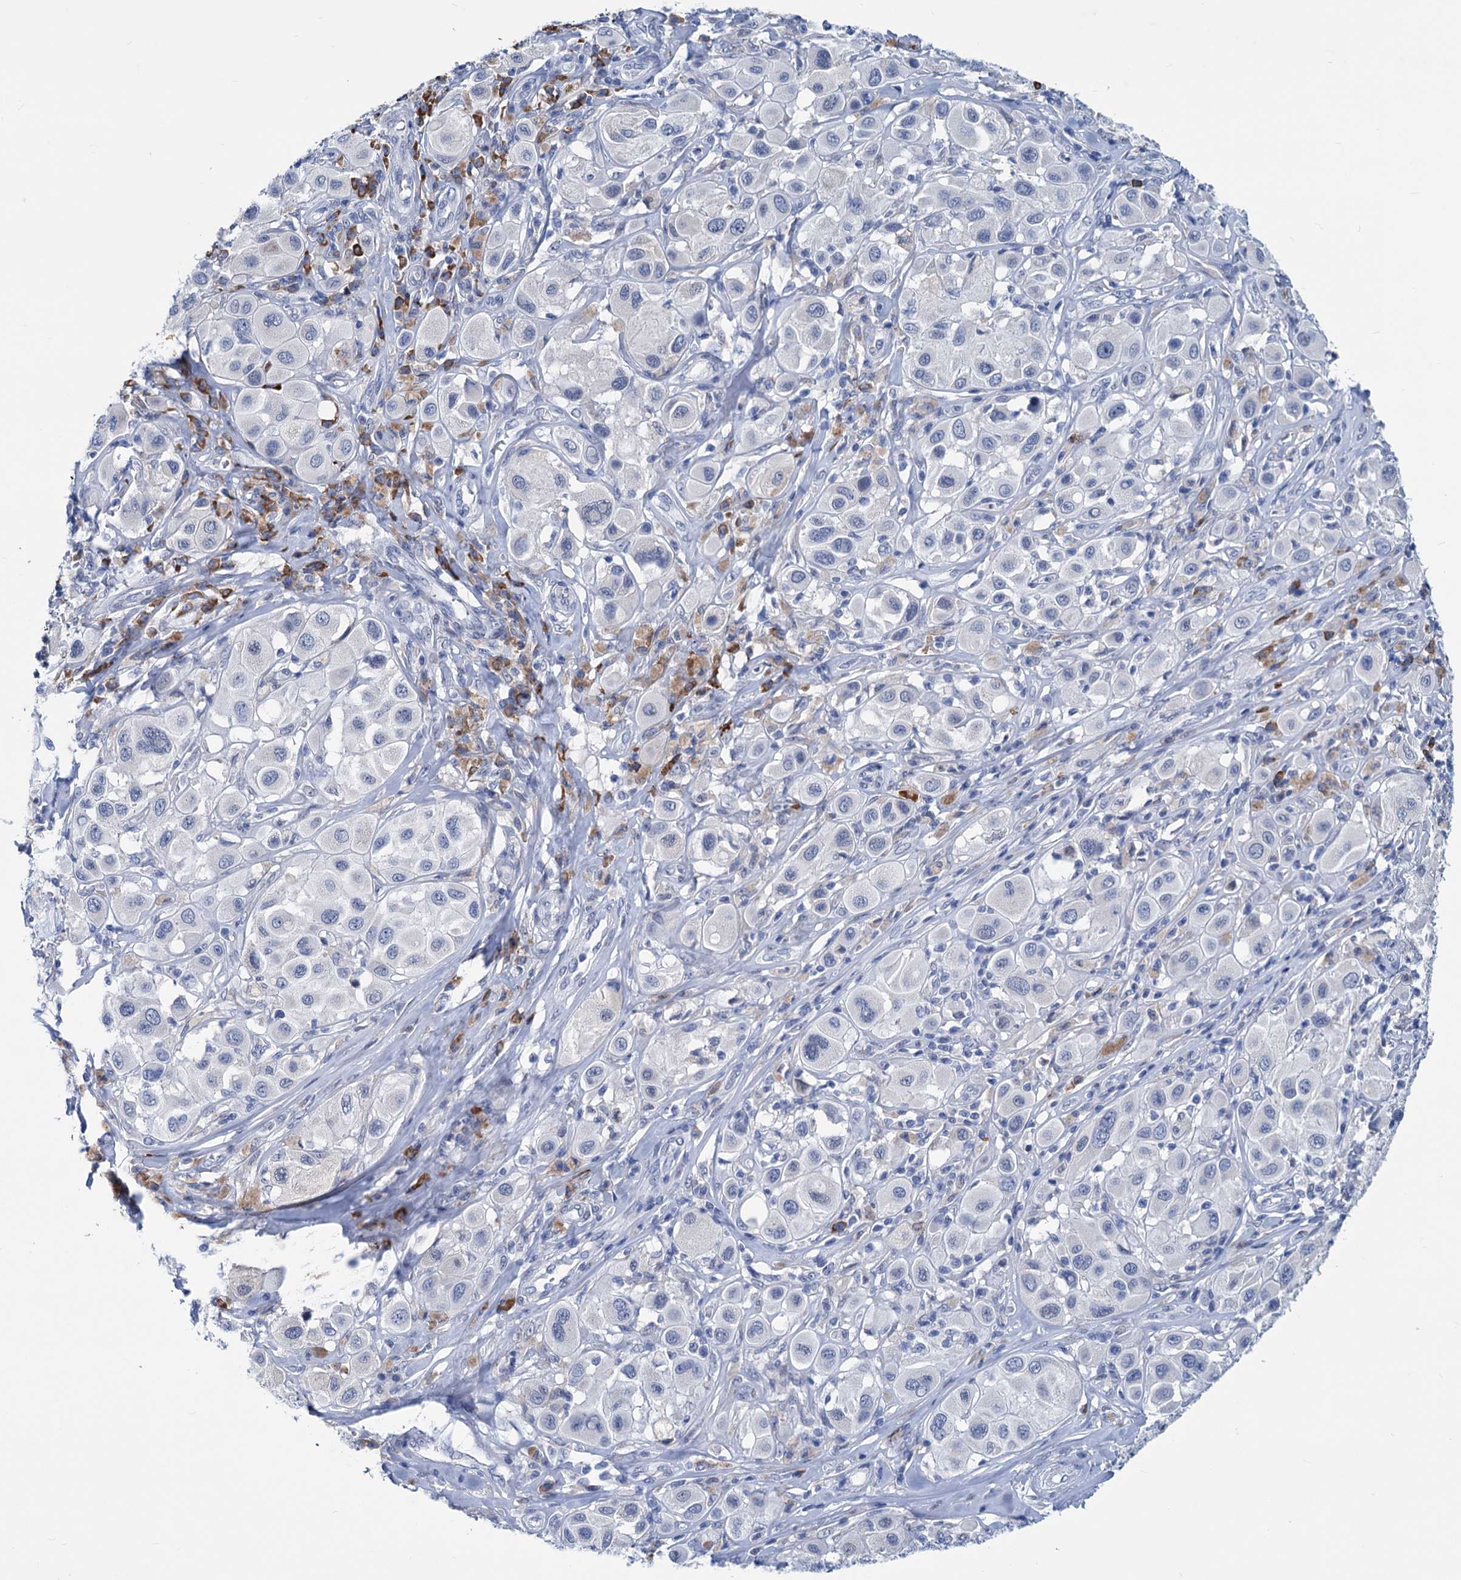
{"staining": {"intensity": "negative", "quantity": "none", "location": "none"}, "tissue": "melanoma", "cell_type": "Tumor cells", "image_type": "cancer", "snomed": [{"axis": "morphology", "description": "Malignant melanoma, Metastatic site"}, {"axis": "topography", "description": "Skin"}], "caption": "This micrograph is of malignant melanoma (metastatic site) stained with immunohistochemistry (IHC) to label a protein in brown with the nuclei are counter-stained blue. There is no positivity in tumor cells. (DAB immunohistochemistry (IHC), high magnification).", "gene": "NEU3", "patient": {"sex": "male", "age": 41}}